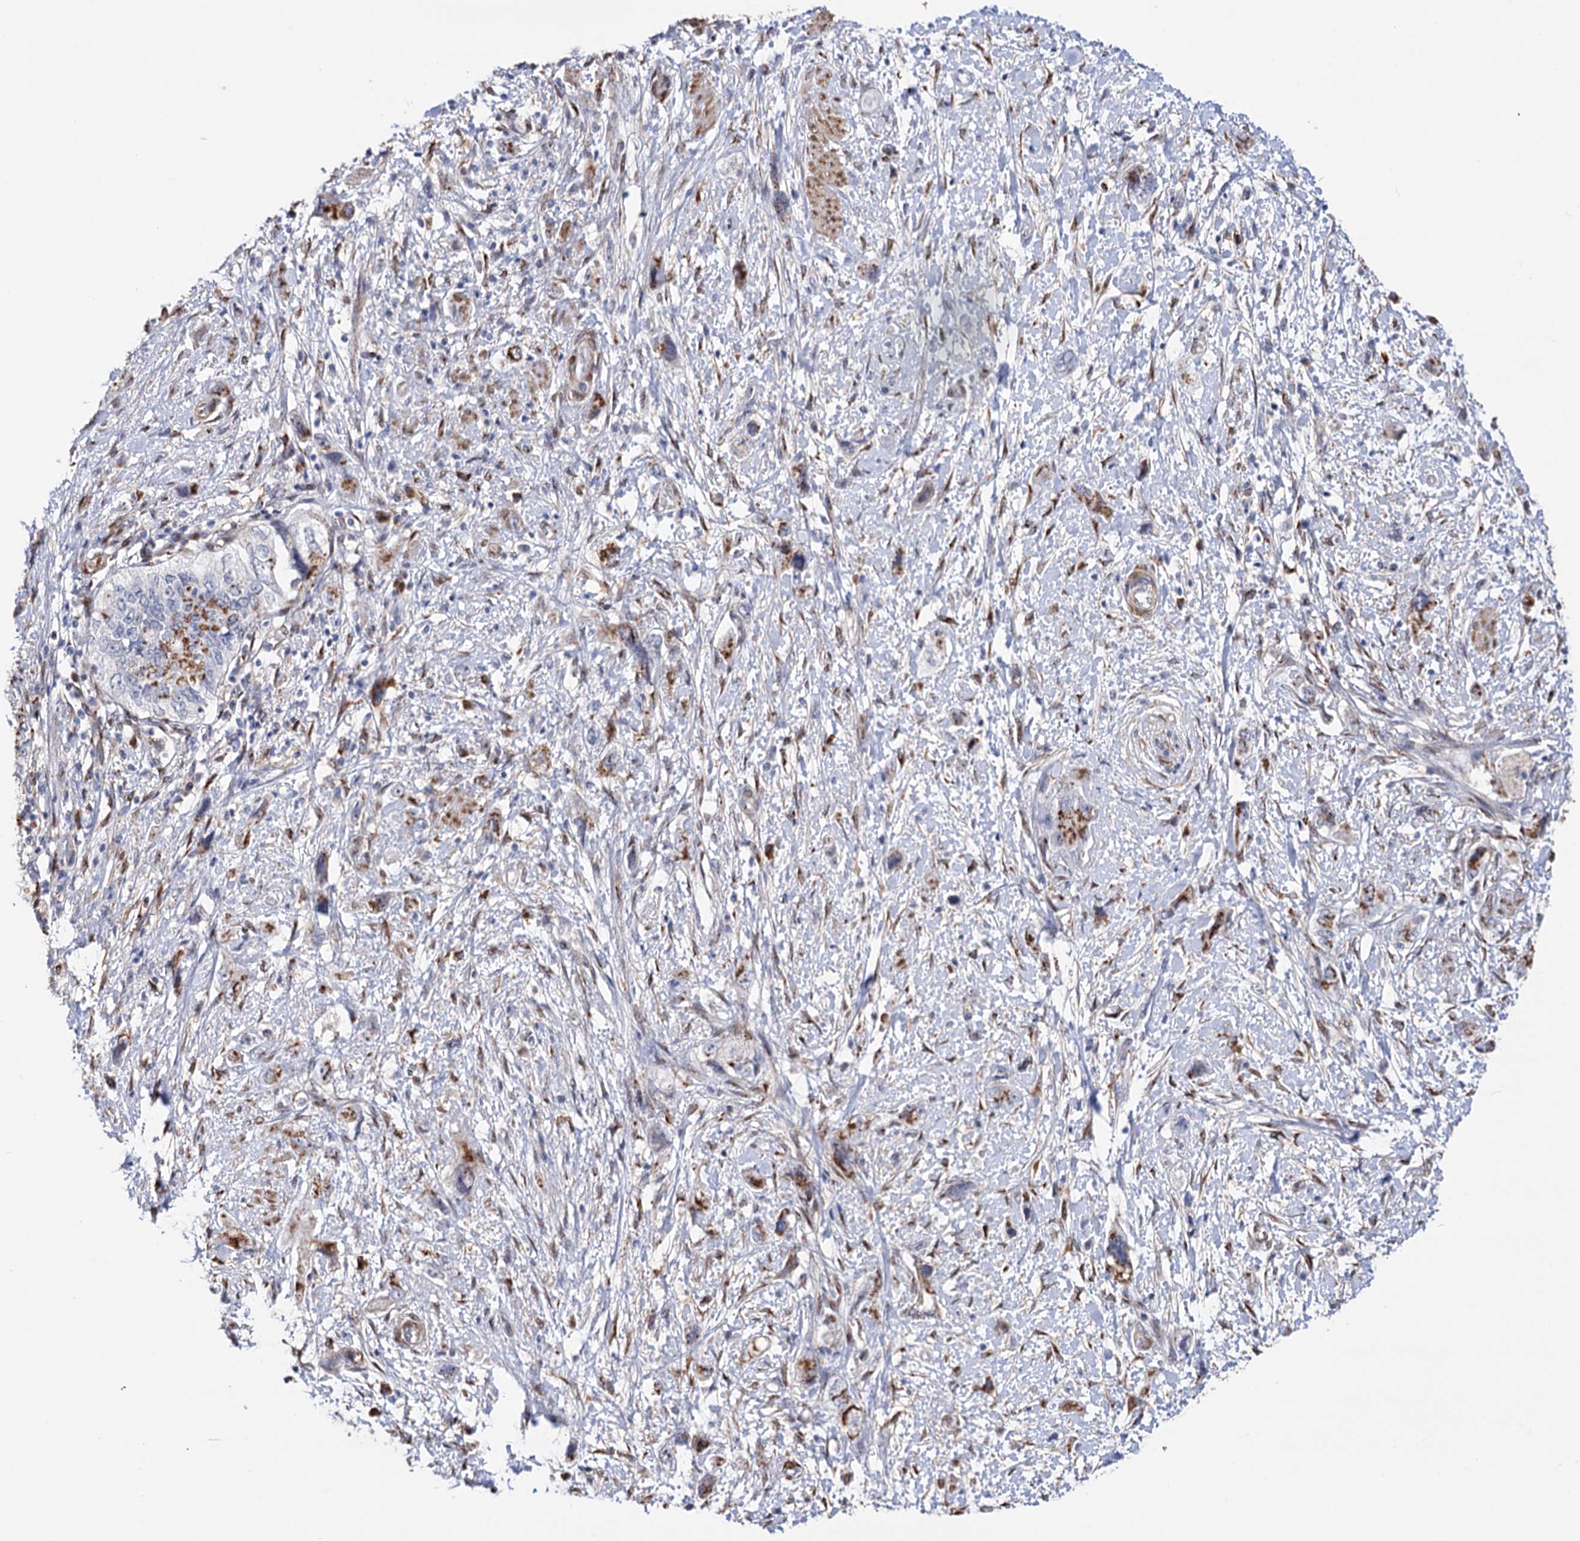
{"staining": {"intensity": "moderate", "quantity": ">75%", "location": "cytoplasmic/membranous"}, "tissue": "pancreatic cancer", "cell_type": "Tumor cells", "image_type": "cancer", "snomed": [{"axis": "morphology", "description": "Adenocarcinoma, NOS"}, {"axis": "topography", "description": "Pancreas"}], "caption": "Pancreatic cancer tissue exhibits moderate cytoplasmic/membranous positivity in about >75% of tumor cells, visualized by immunohistochemistry.", "gene": "C11orf96", "patient": {"sex": "female", "age": 73}}